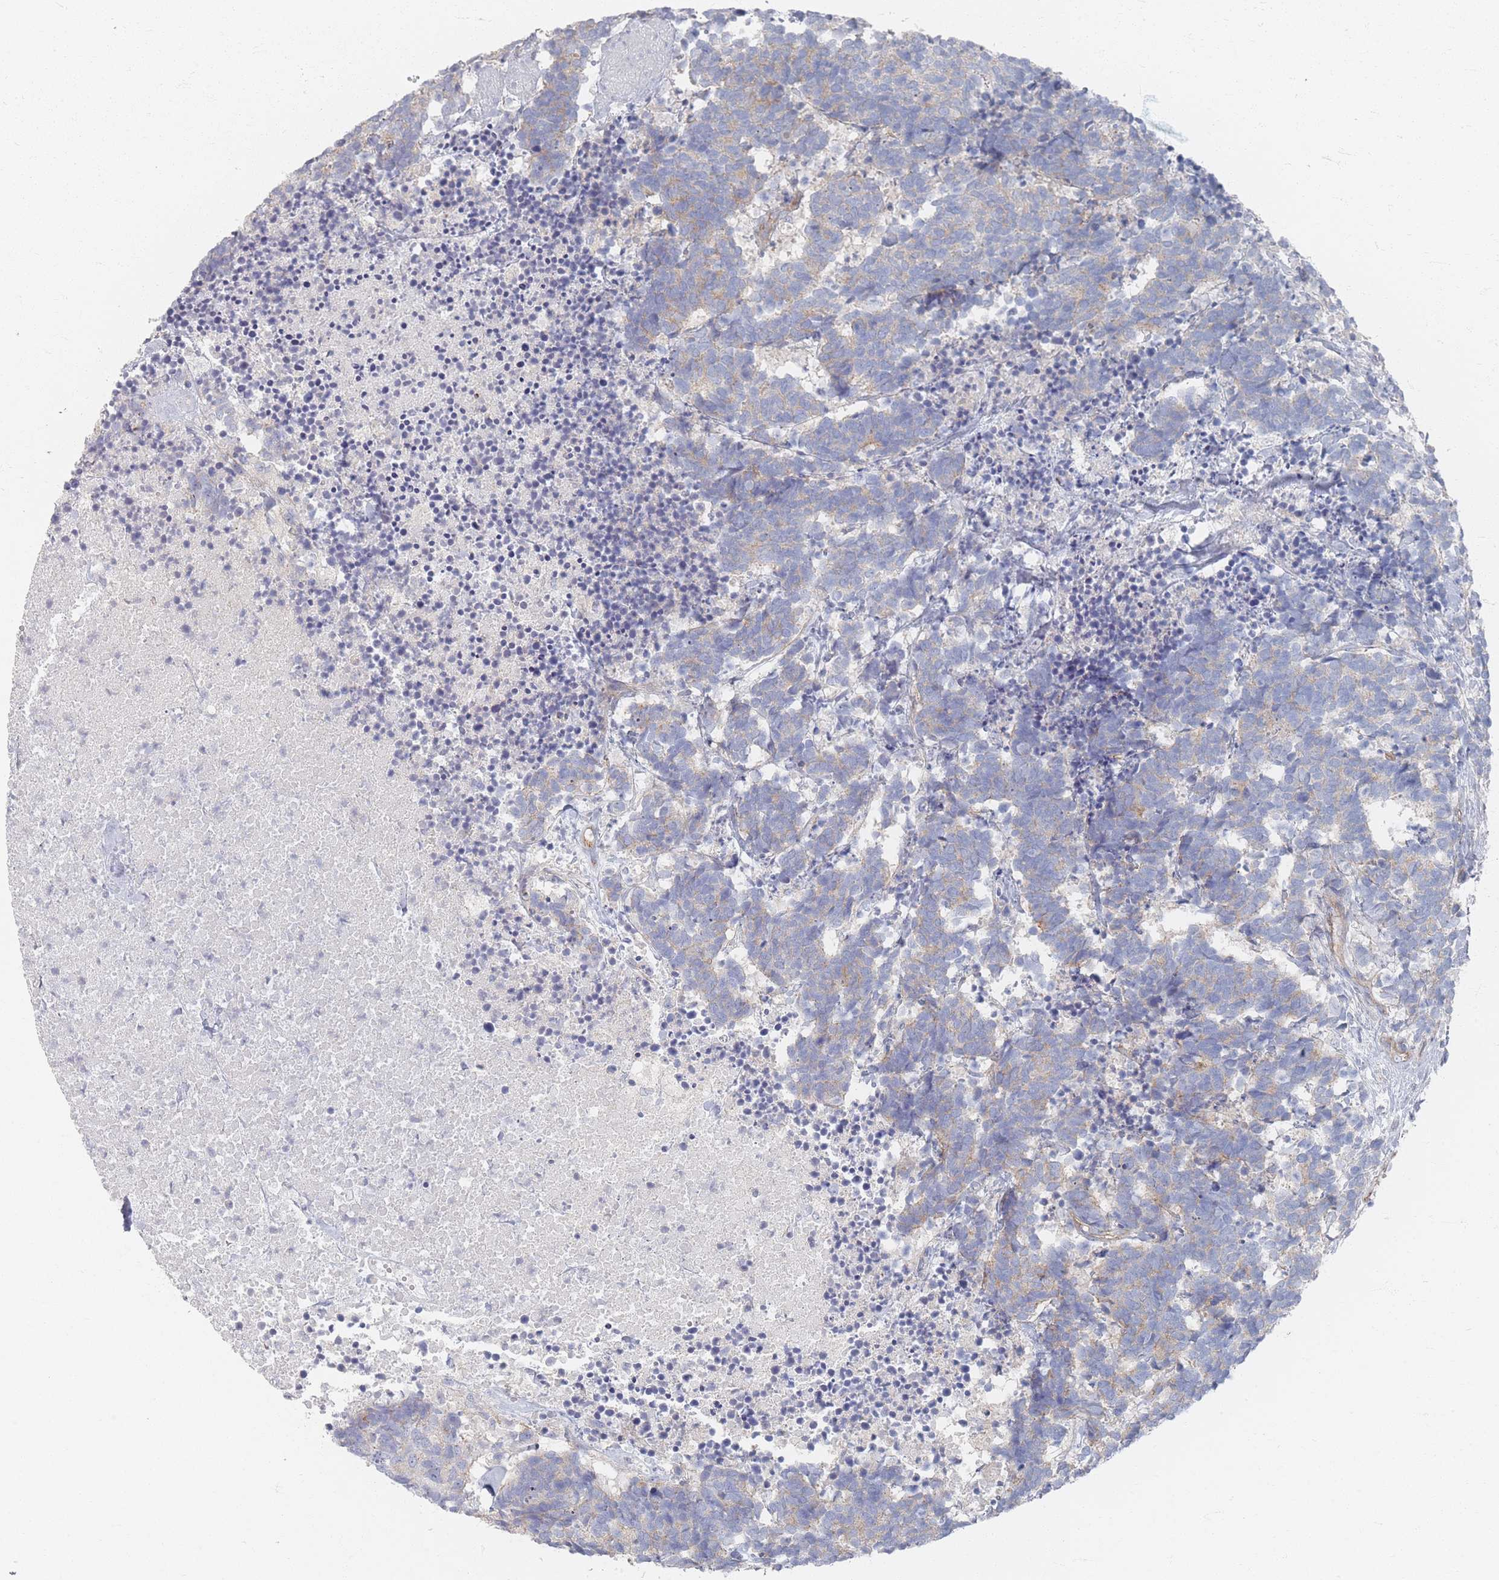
{"staining": {"intensity": "weak", "quantity": "<25%", "location": "cytoplasmic/membranous"}, "tissue": "carcinoid", "cell_type": "Tumor cells", "image_type": "cancer", "snomed": [{"axis": "morphology", "description": "Carcinoma, NOS"}, {"axis": "morphology", "description": "Carcinoid, malignant, NOS"}, {"axis": "topography", "description": "Prostate"}], "caption": "A histopathology image of carcinoid (malignant) stained for a protein demonstrates no brown staining in tumor cells.", "gene": "GNB1", "patient": {"sex": "male", "age": 57}}